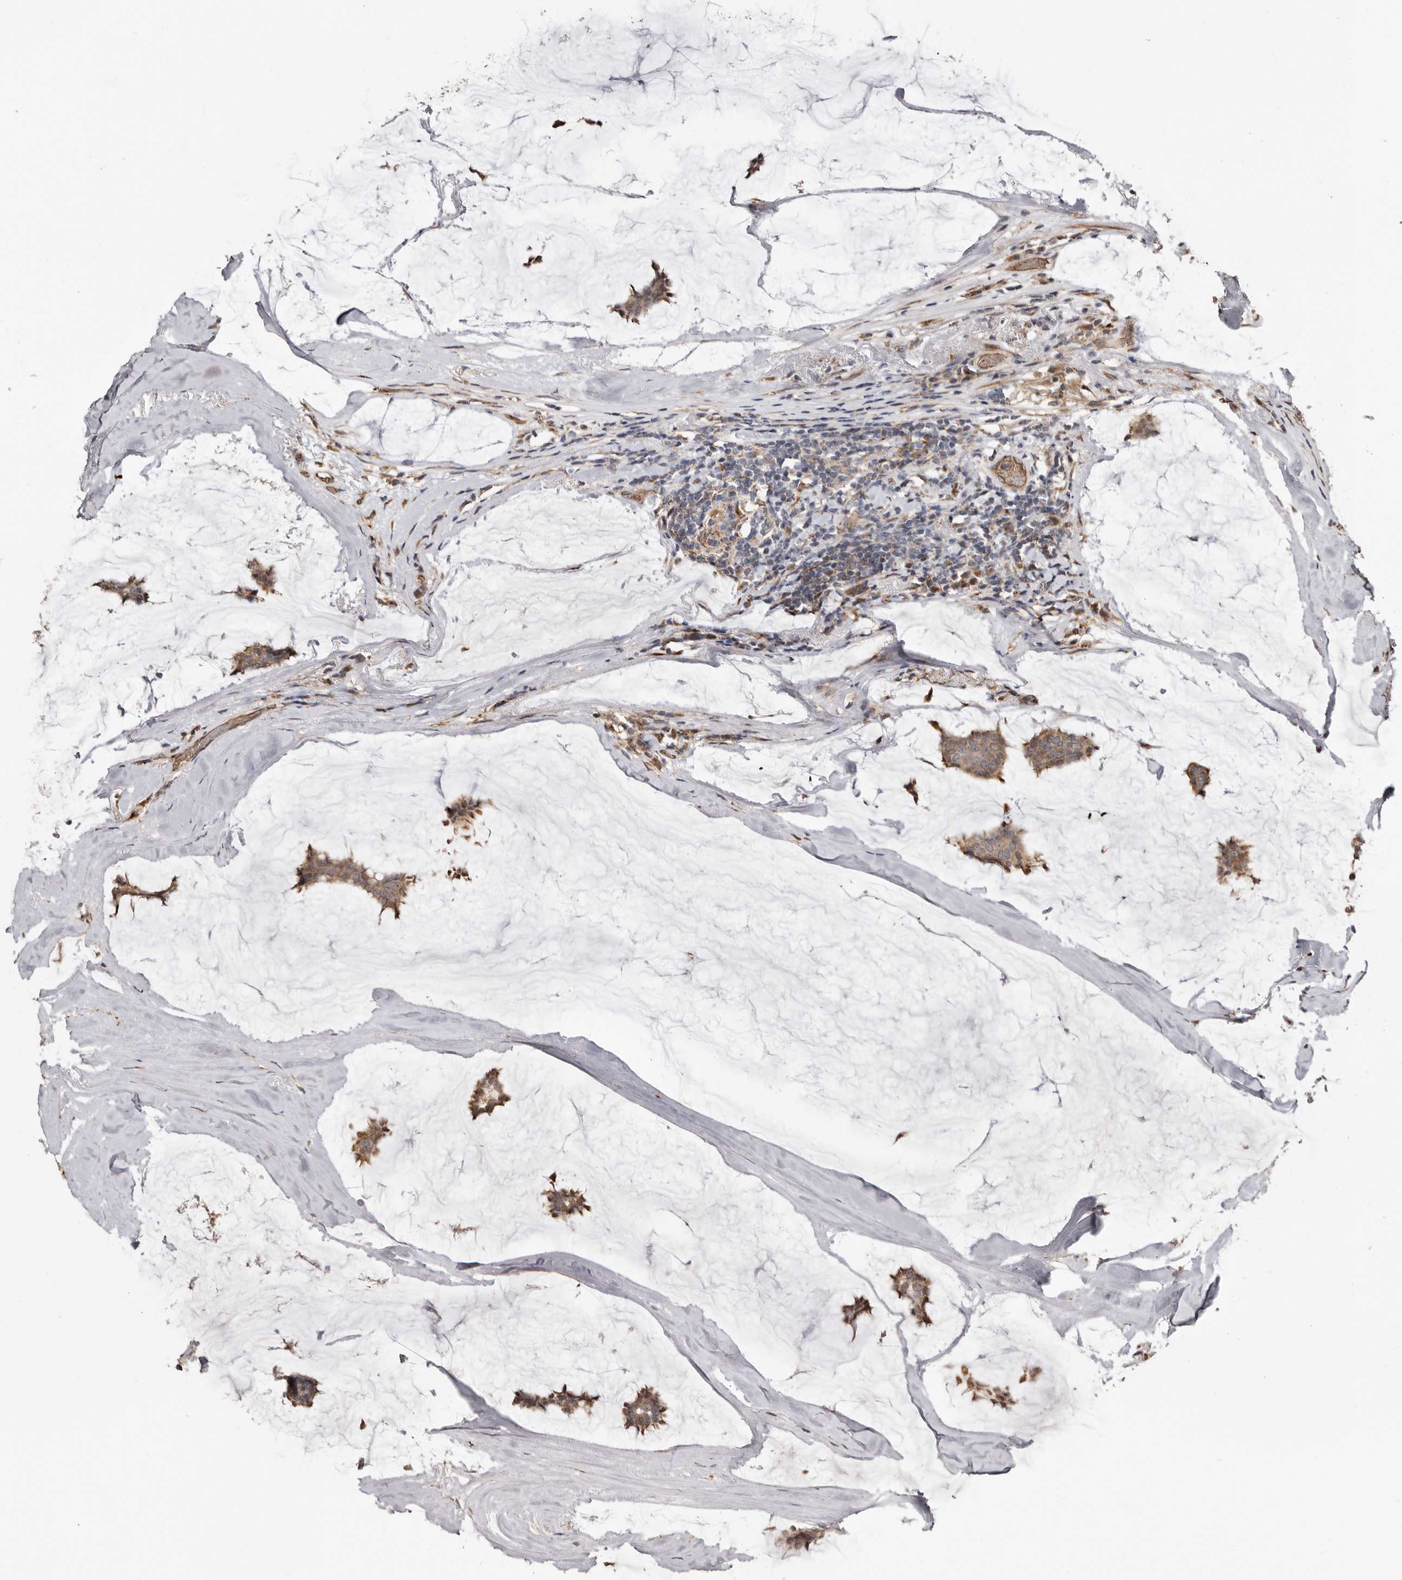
{"staining": {"intensity": "moderate", "quantity": ">75%", "location": "cytoplasmic/membranous"}, "tissue": "breast cancer", "cell_type": "Tumor cells", "image_type": "cancer", "snomed": [{"axis": "morphology", "description": "Duct carcinoma"}, {"axis": "topography", "description": "Breast"}], "caption": "Tumor cells demonstrate moderate cytoplasmic/membranous expression in about >75% of cells in breast cancer (invasive ductal carcinoma).", "gene": "ENTREP1", "patient": {"sex": "female", "age": 93}}